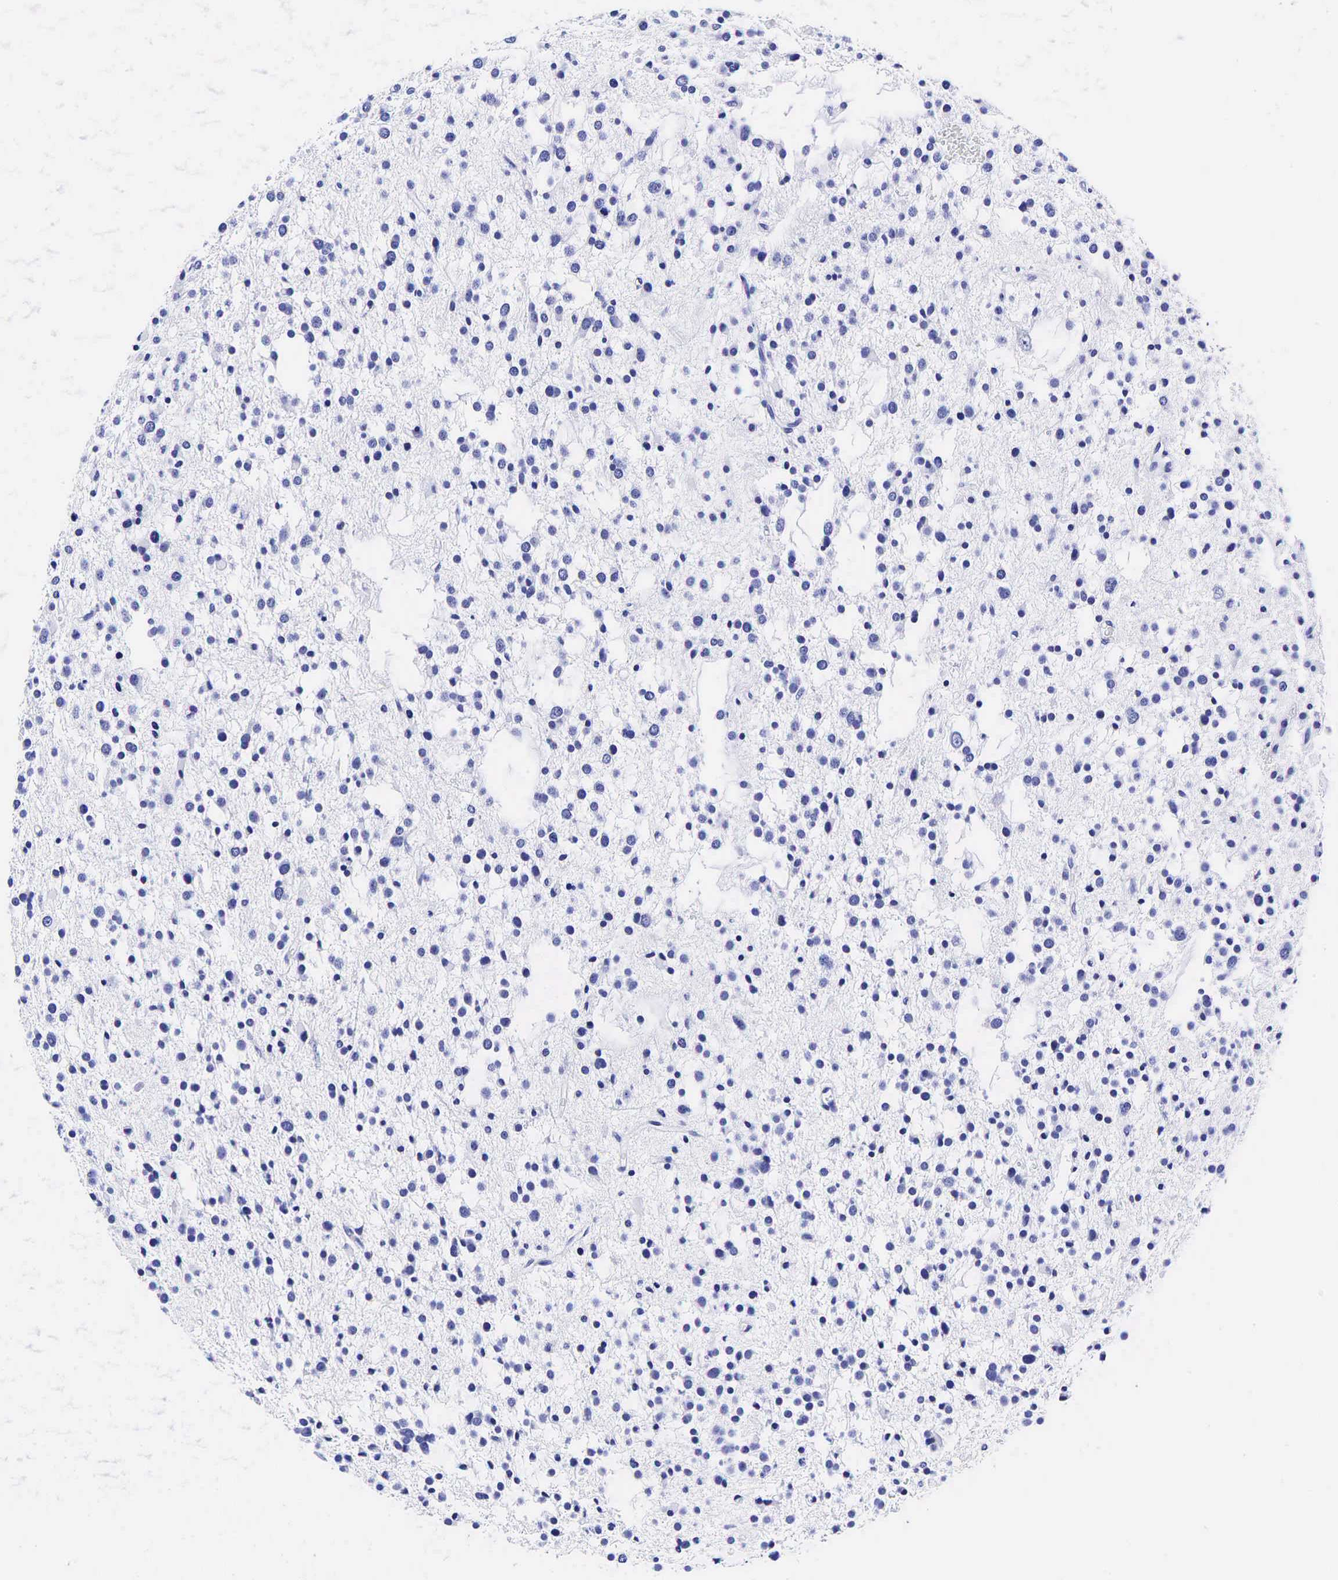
{"staining": {"intensity": "negative", "quantity": "none", "location": "none"}, "tissue": "glioma", "cell_type": "Tumor cells", "image_type": "cancer", "snomed": [{"axis": "morphology", "description": "Glioma, malignant, Low grade"}, {"axis": "topography", "description": "Brain"}], "caption": "Immunohistochemistry (IHC) of malignant glioma (low-grade) exhibits no expression in tumor cells.", "gene": "GAST", "patient": {"sex": "female", "age": 36}}